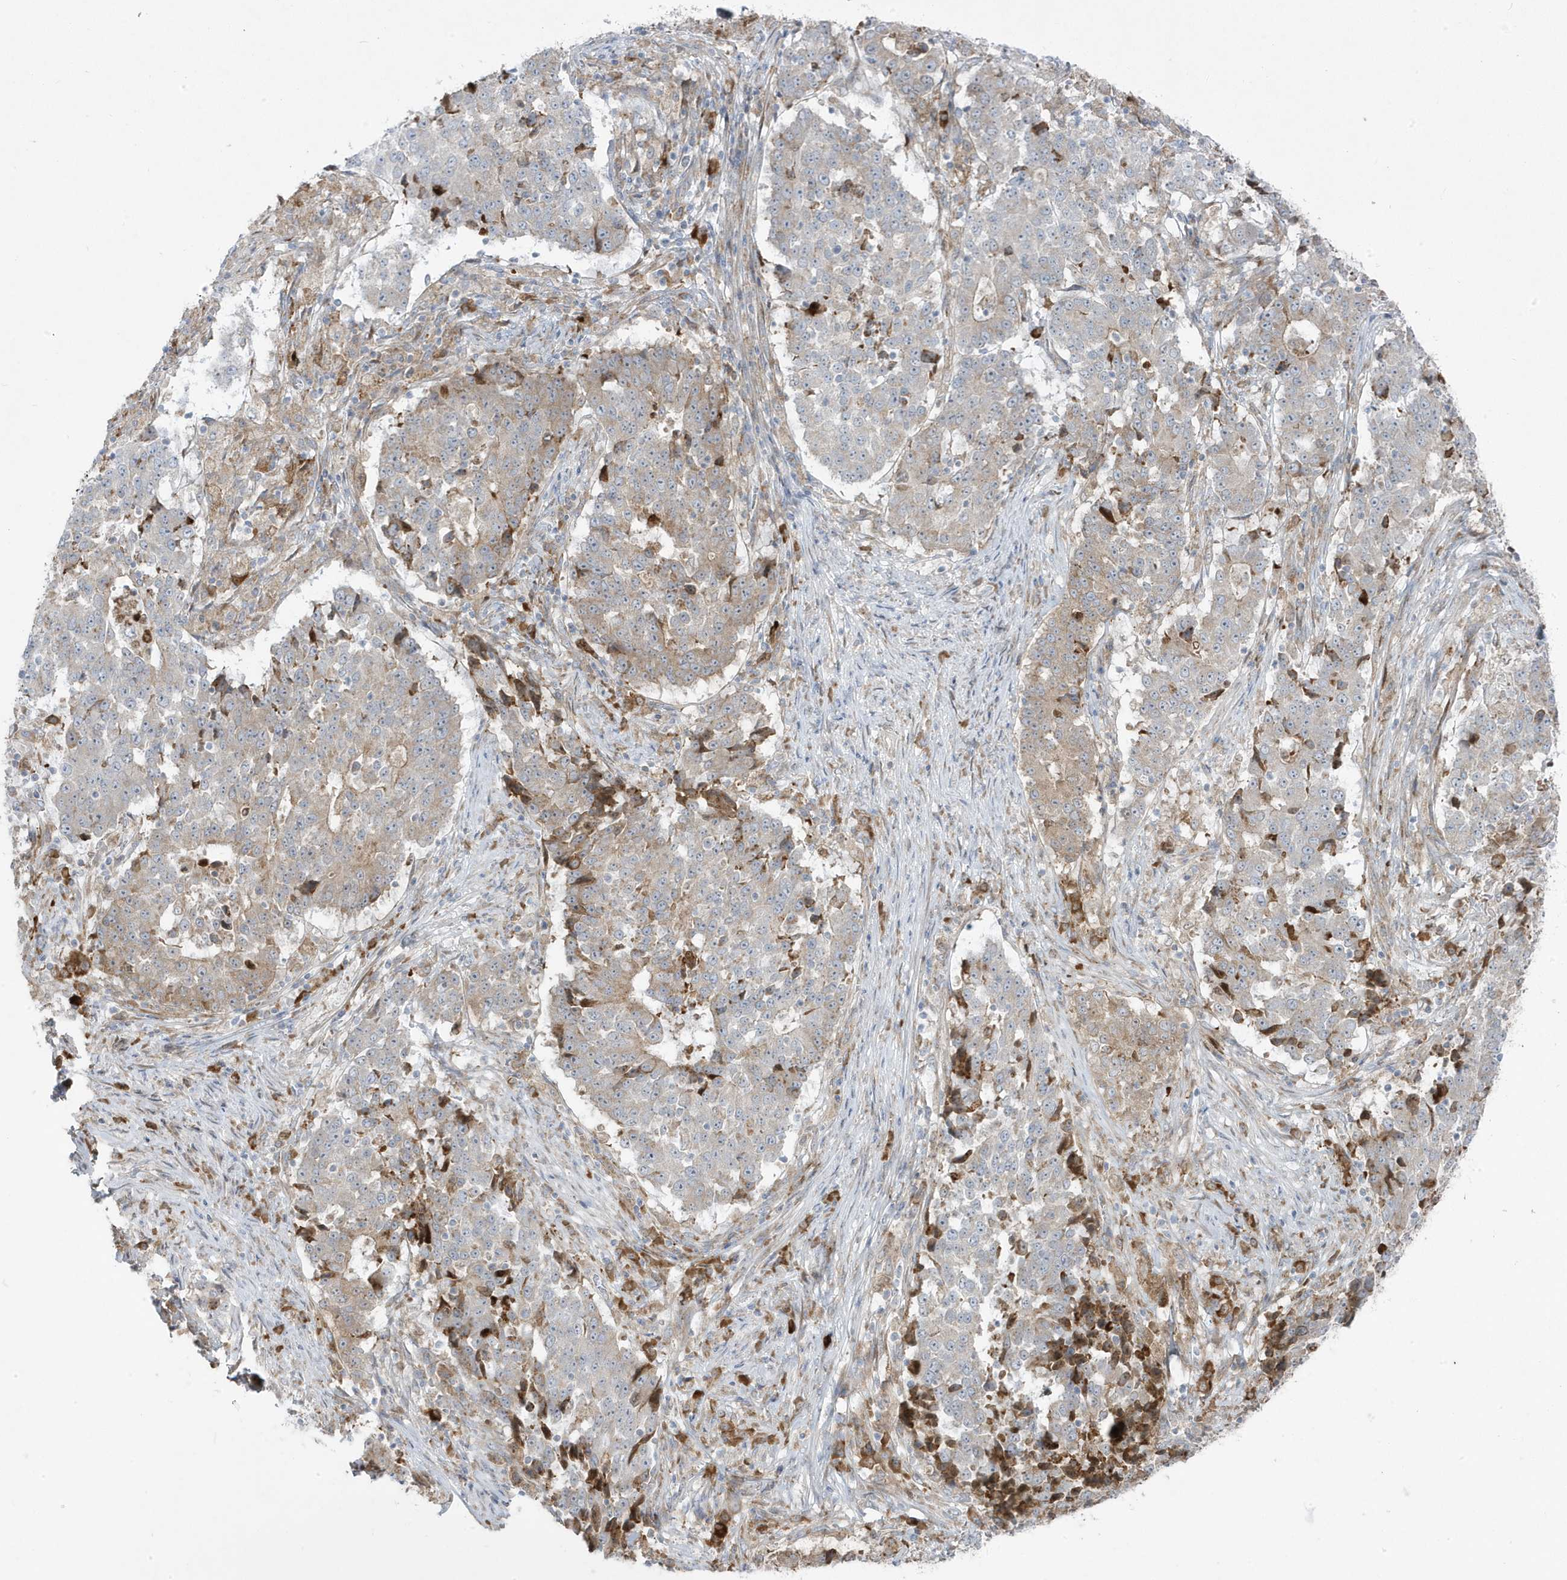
{"staining": {"intensity": "weak", "quantity": "25%-75%", "location": "cytoplasmic/membranous"}, "tissue": "stomach cancer", "cell_type": "Tumor cells", "image_type": "cancer", "snomed": [{"axis": "morphology", "description": "Adenocarcinoma, NOS"}, {"axis": "topography", "description": "Stomach"}], "caption": "An IHC micrograph of neoplastic tissue is shown. Protein staining in brown shows weak cytoplasmic/membranous positivity in adenocarcinoma (stomach) within tumor cells.", "gene": "ZNF654", "patient": {"sex": "male", "age": 59}}